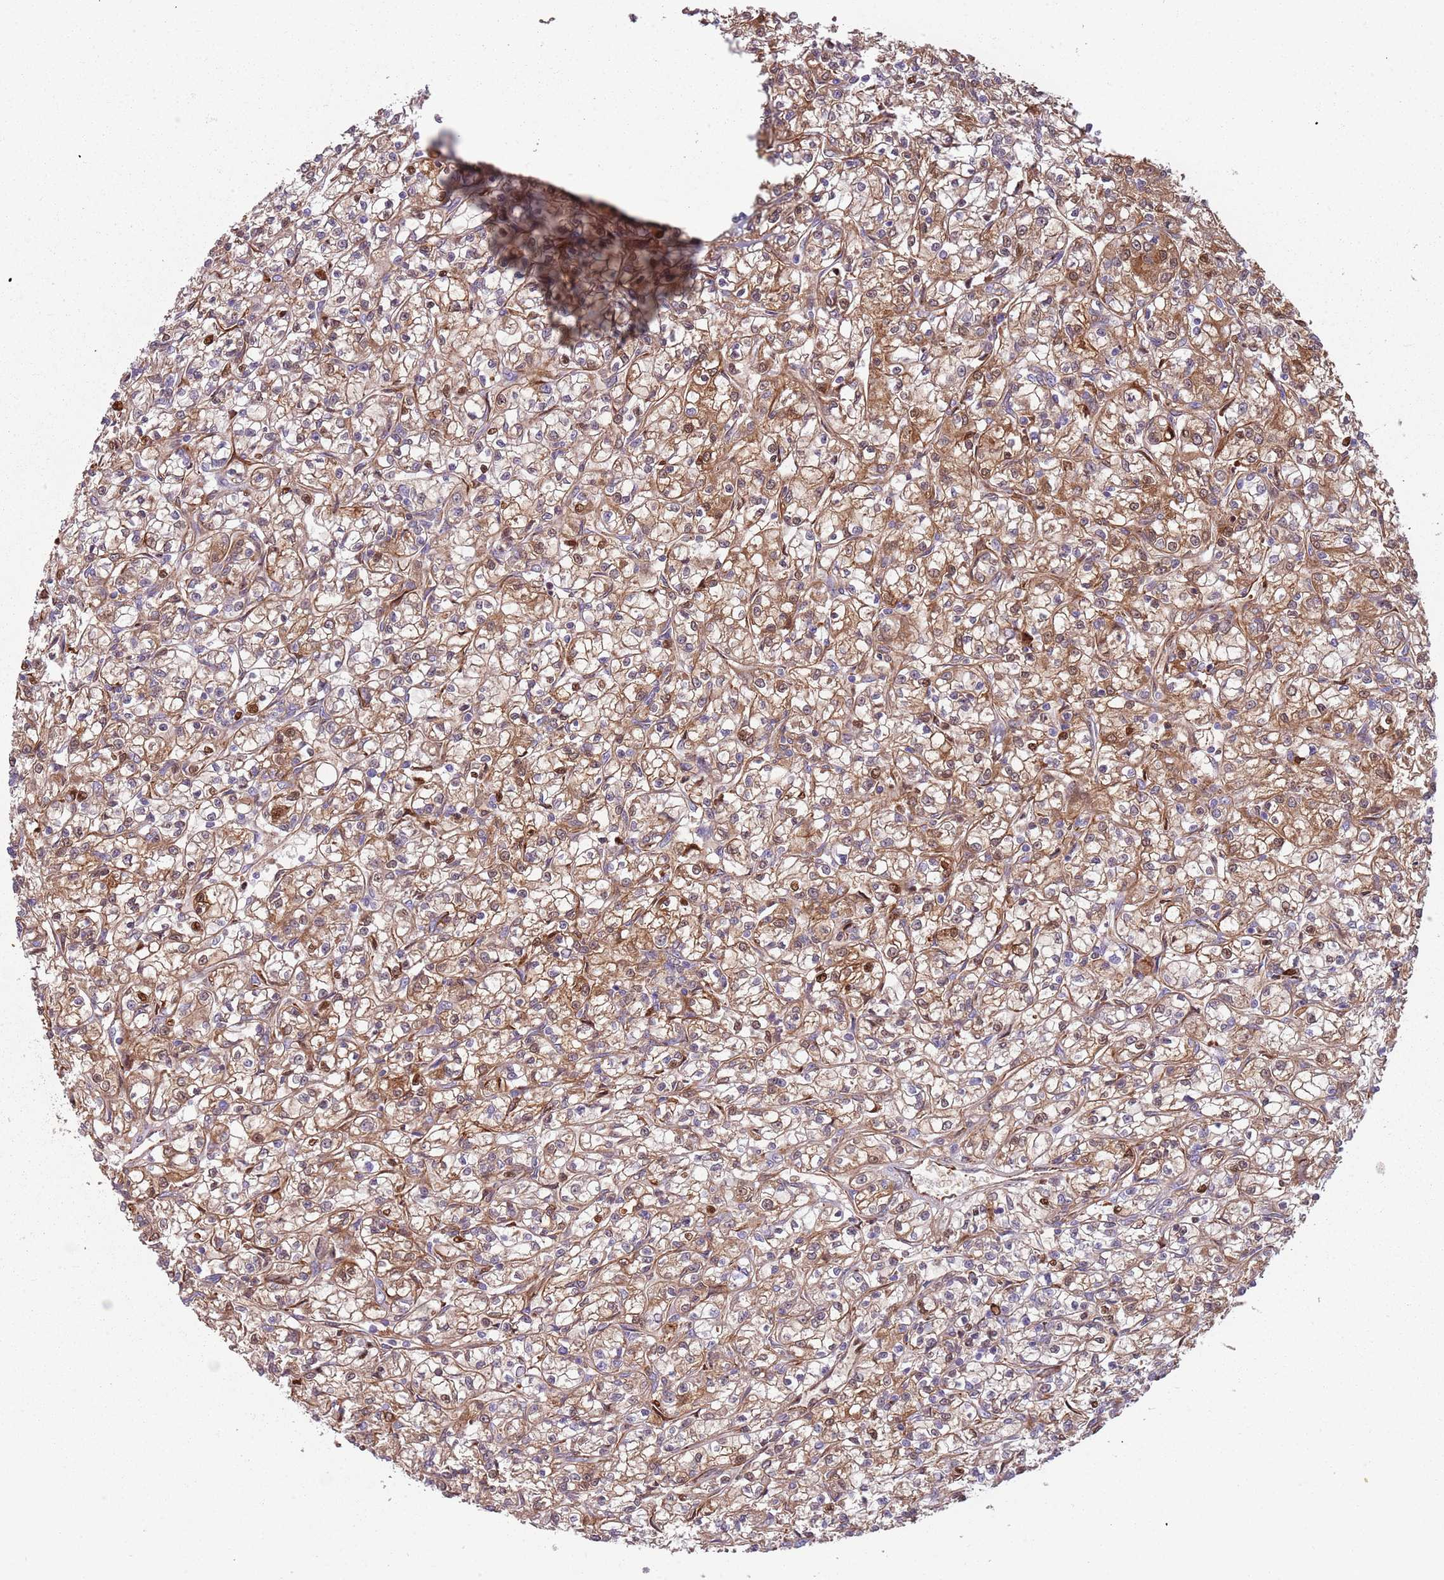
{"staining": {"intensity": "strong", "quantity": ">75%", "location": "cytoplasmic/membranous,nuclear"}, "tissue": "renal cancer", "cell_type": "Tumor cells", "image_type": "cancer", "snomed": [{"axis": "morphology", "description": "Adenocarcinoma, NOS"}, {"axis": "topography", "description": "Kidney"}], "caption": "DAB immunohistochemical staining of renal adenocarcinoma demonstrates strong cytoplasmic/membranous and nuclear protein positivity in about >75% of tumor cells.", "gene": "NADK", "patient": {"sex": "female", "age": 59}}